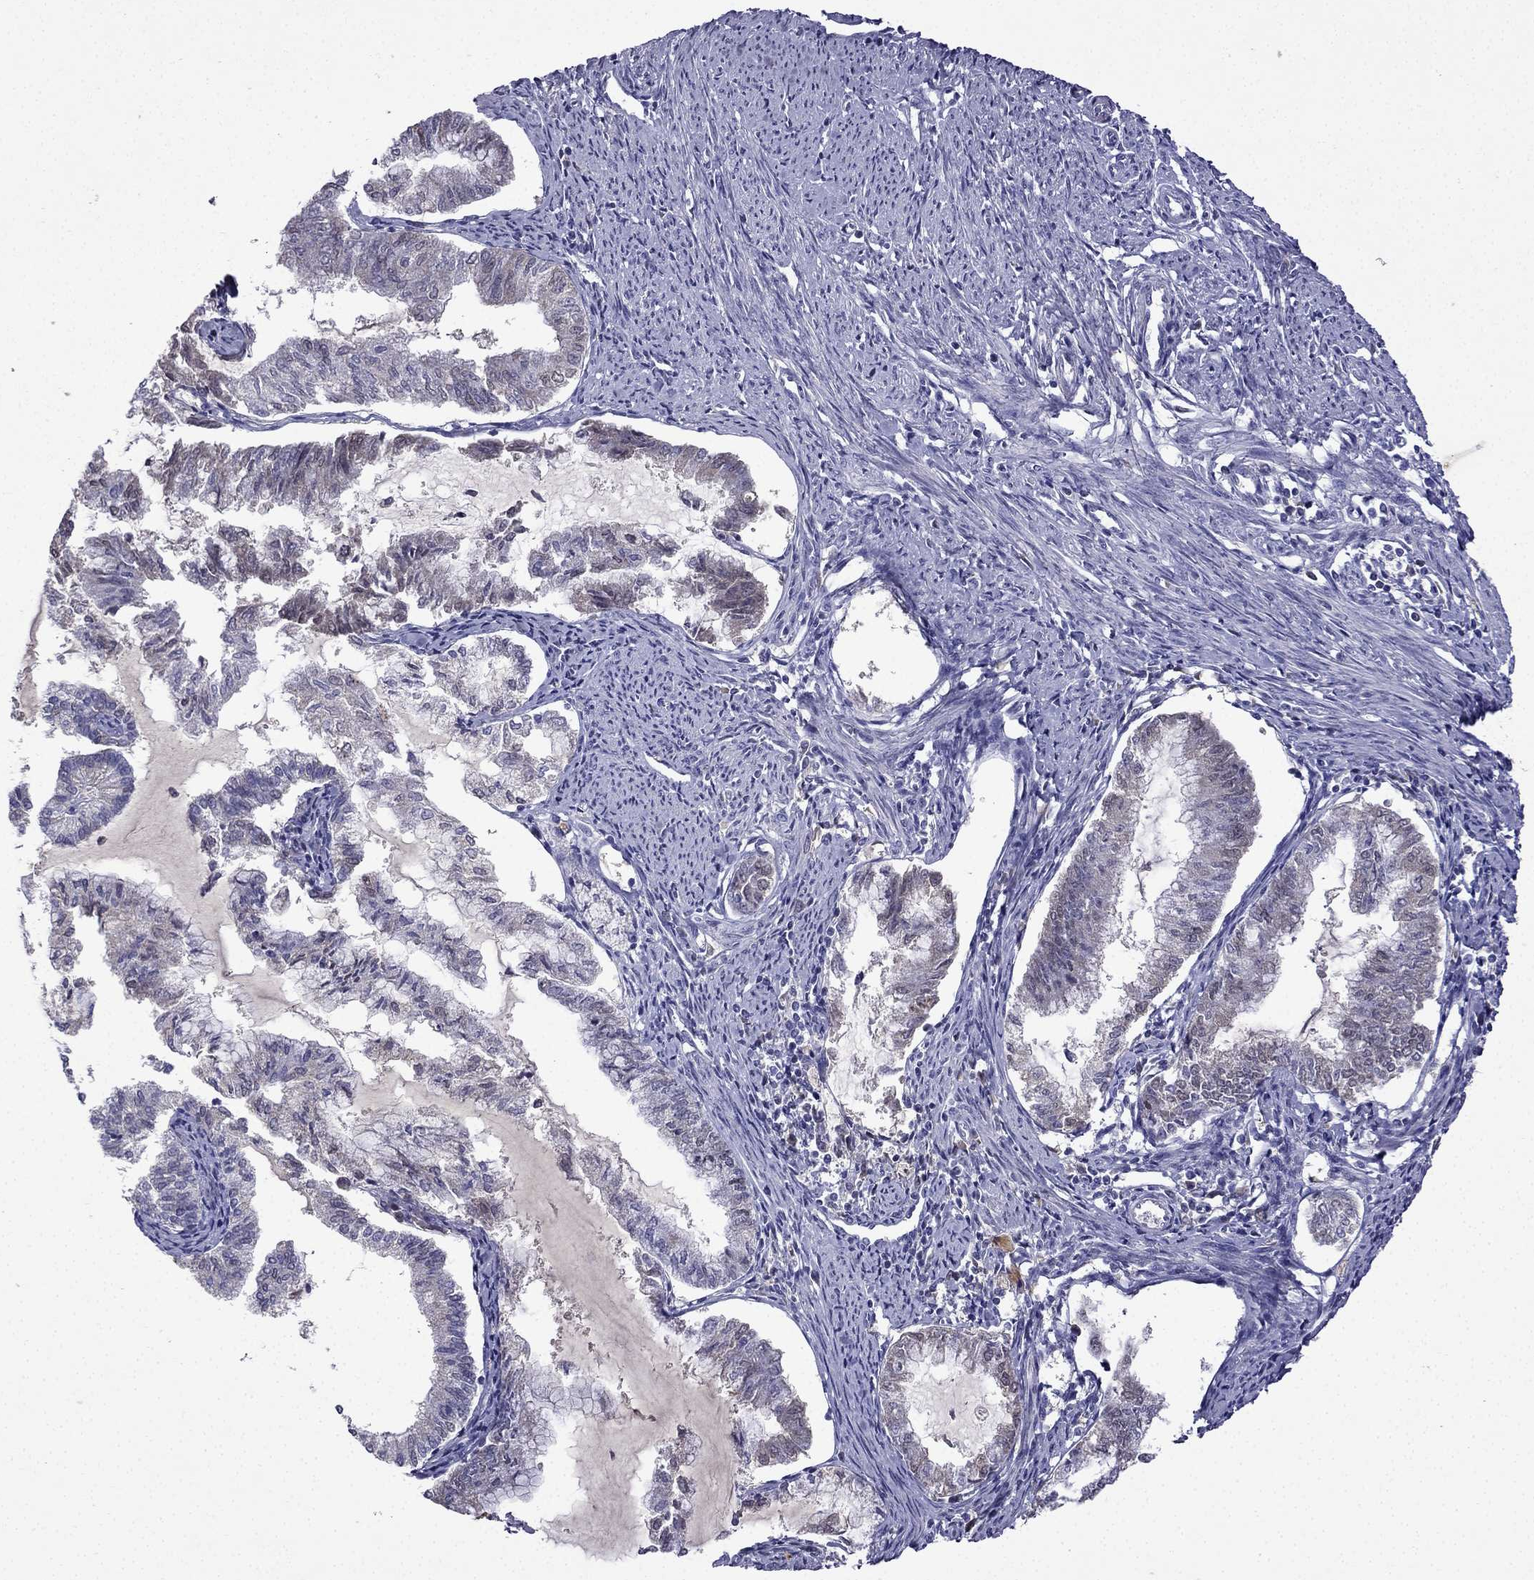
{"staining": {"intensity": "negative", "quantity": "none", "location": "none"}, "tissue": "endometrial cancer", "cell_type": "Tumor cells", "image_type": "cancer", "snomed": [{"axis": "morphology", "description": "Adenocarcinoma, NOS"}, {"axis": "topography", "description": "Endometrium"}], "caption": "DAB (3,3'-diaminobenzidine) immunohistochemical staining of endometrial cancer reveals no significant staining in tumor cells.", "gene": "UHRF1", "patient": {"sex": "female", "age": 79}}